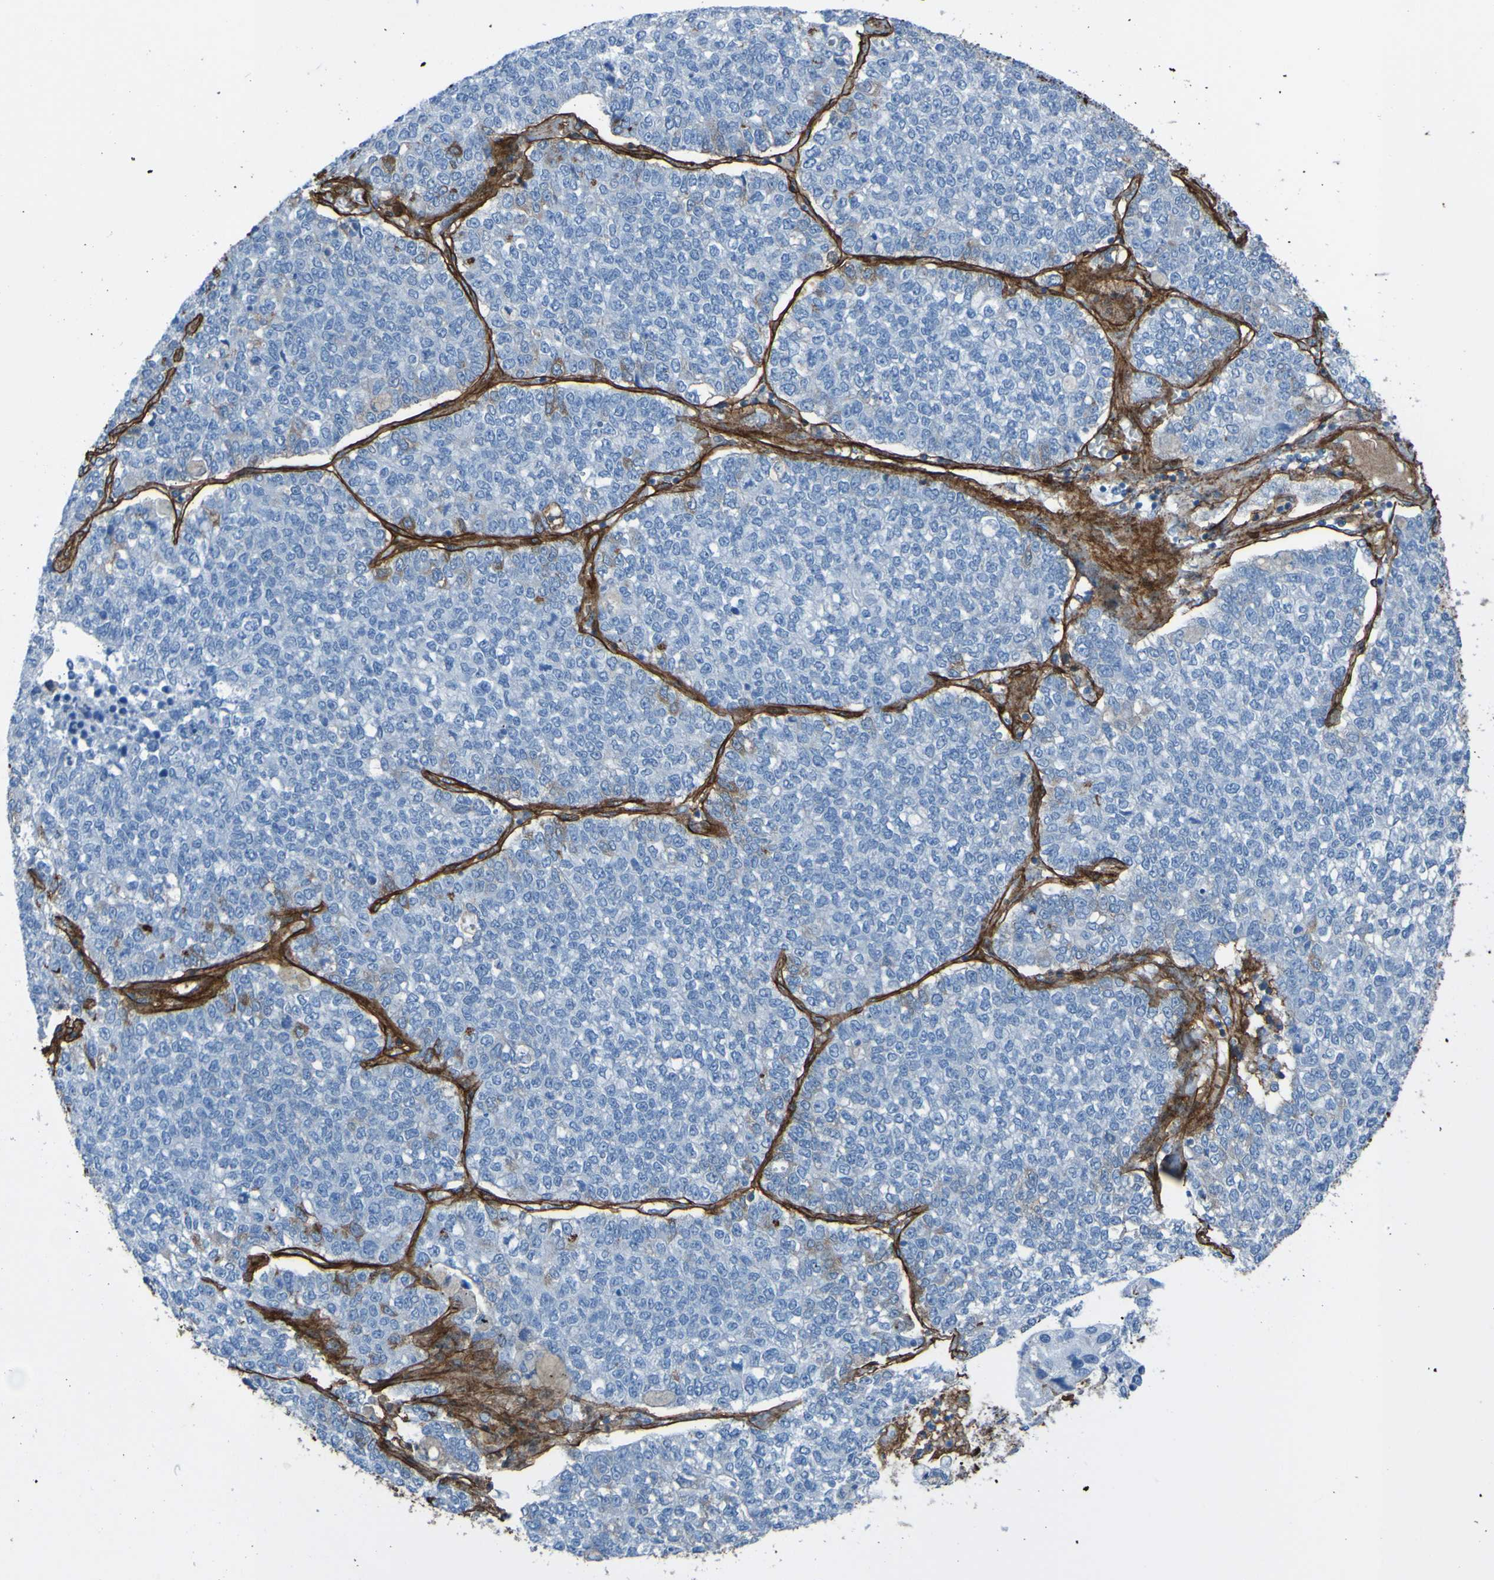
{"staining": {"intensity": "negative", "quantity": "none", "location": "none"}, "tissue": "lung cancer", "cell_type": "Tumor cells", "image_type": "cancer", "snomed": [{"axis": "morphology", "description": "Adenocarcinoma, NOS"}, {"axis": "topography", "description": "Lung"}], "caption": "Adenocarcinoma (lung) was stained to show a protein in brown. There is no significant staining in tumor cells.", "gene": "COL4A2", "patient": {"sex": "male", "age": 49}}